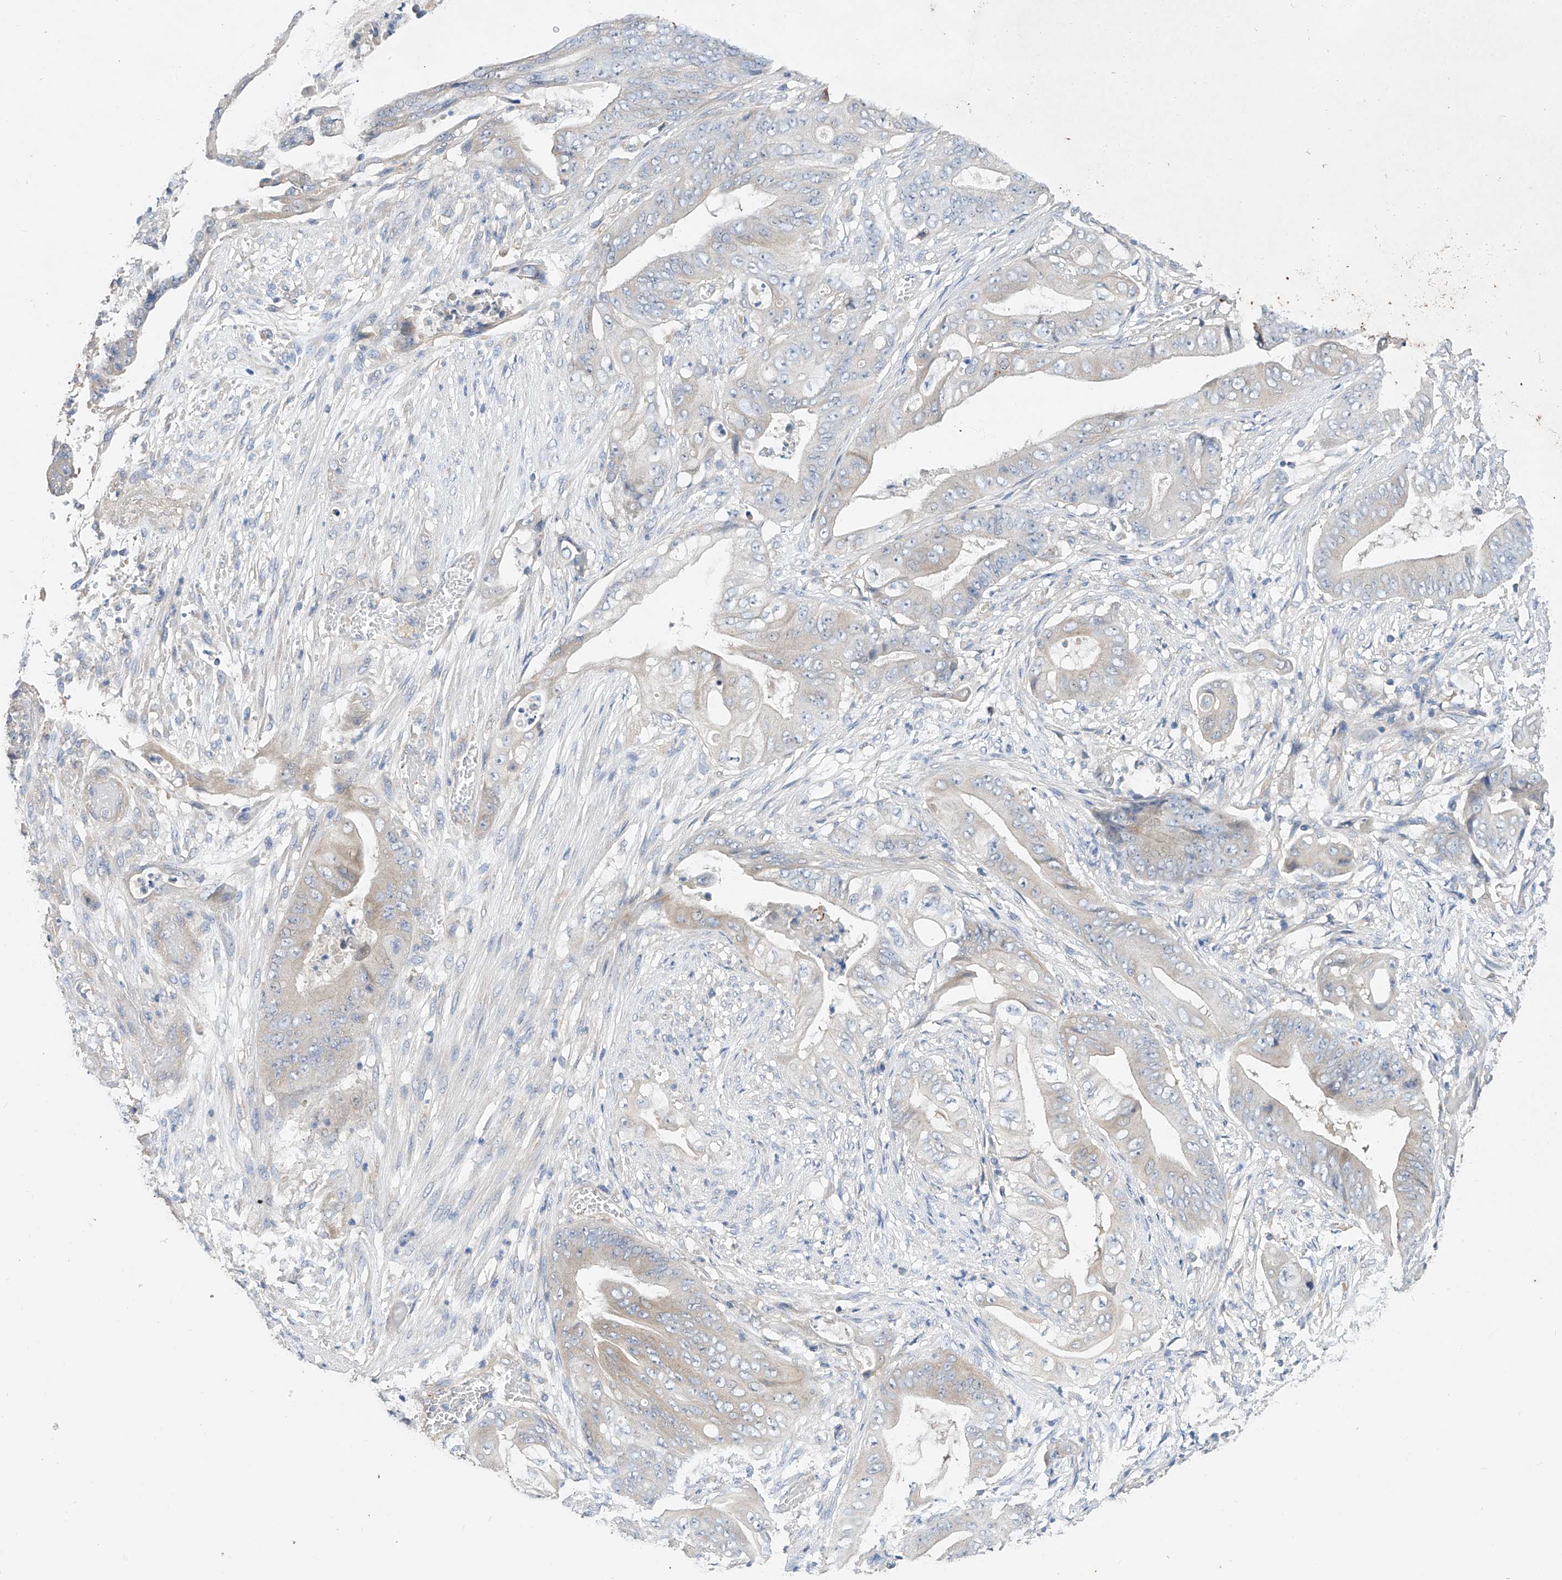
{"staining": {"intensity": "negative", "quantity": "none", "location": "none"}, "tissue": "stomach cancer", "cell_type": "Tumor cells", "image_type": "cancer", "snomed": [{"axis": "morphology", "description": "Adenocarcinoma, NOS"}, {"axis": "topography", "description": "Stomach"}], "caption": "Tumor cells are negative for protein expression in human adenocarcinoma (stomach).", "gene": "AMD1", "patient": {"sex": "female", "age": 73}}